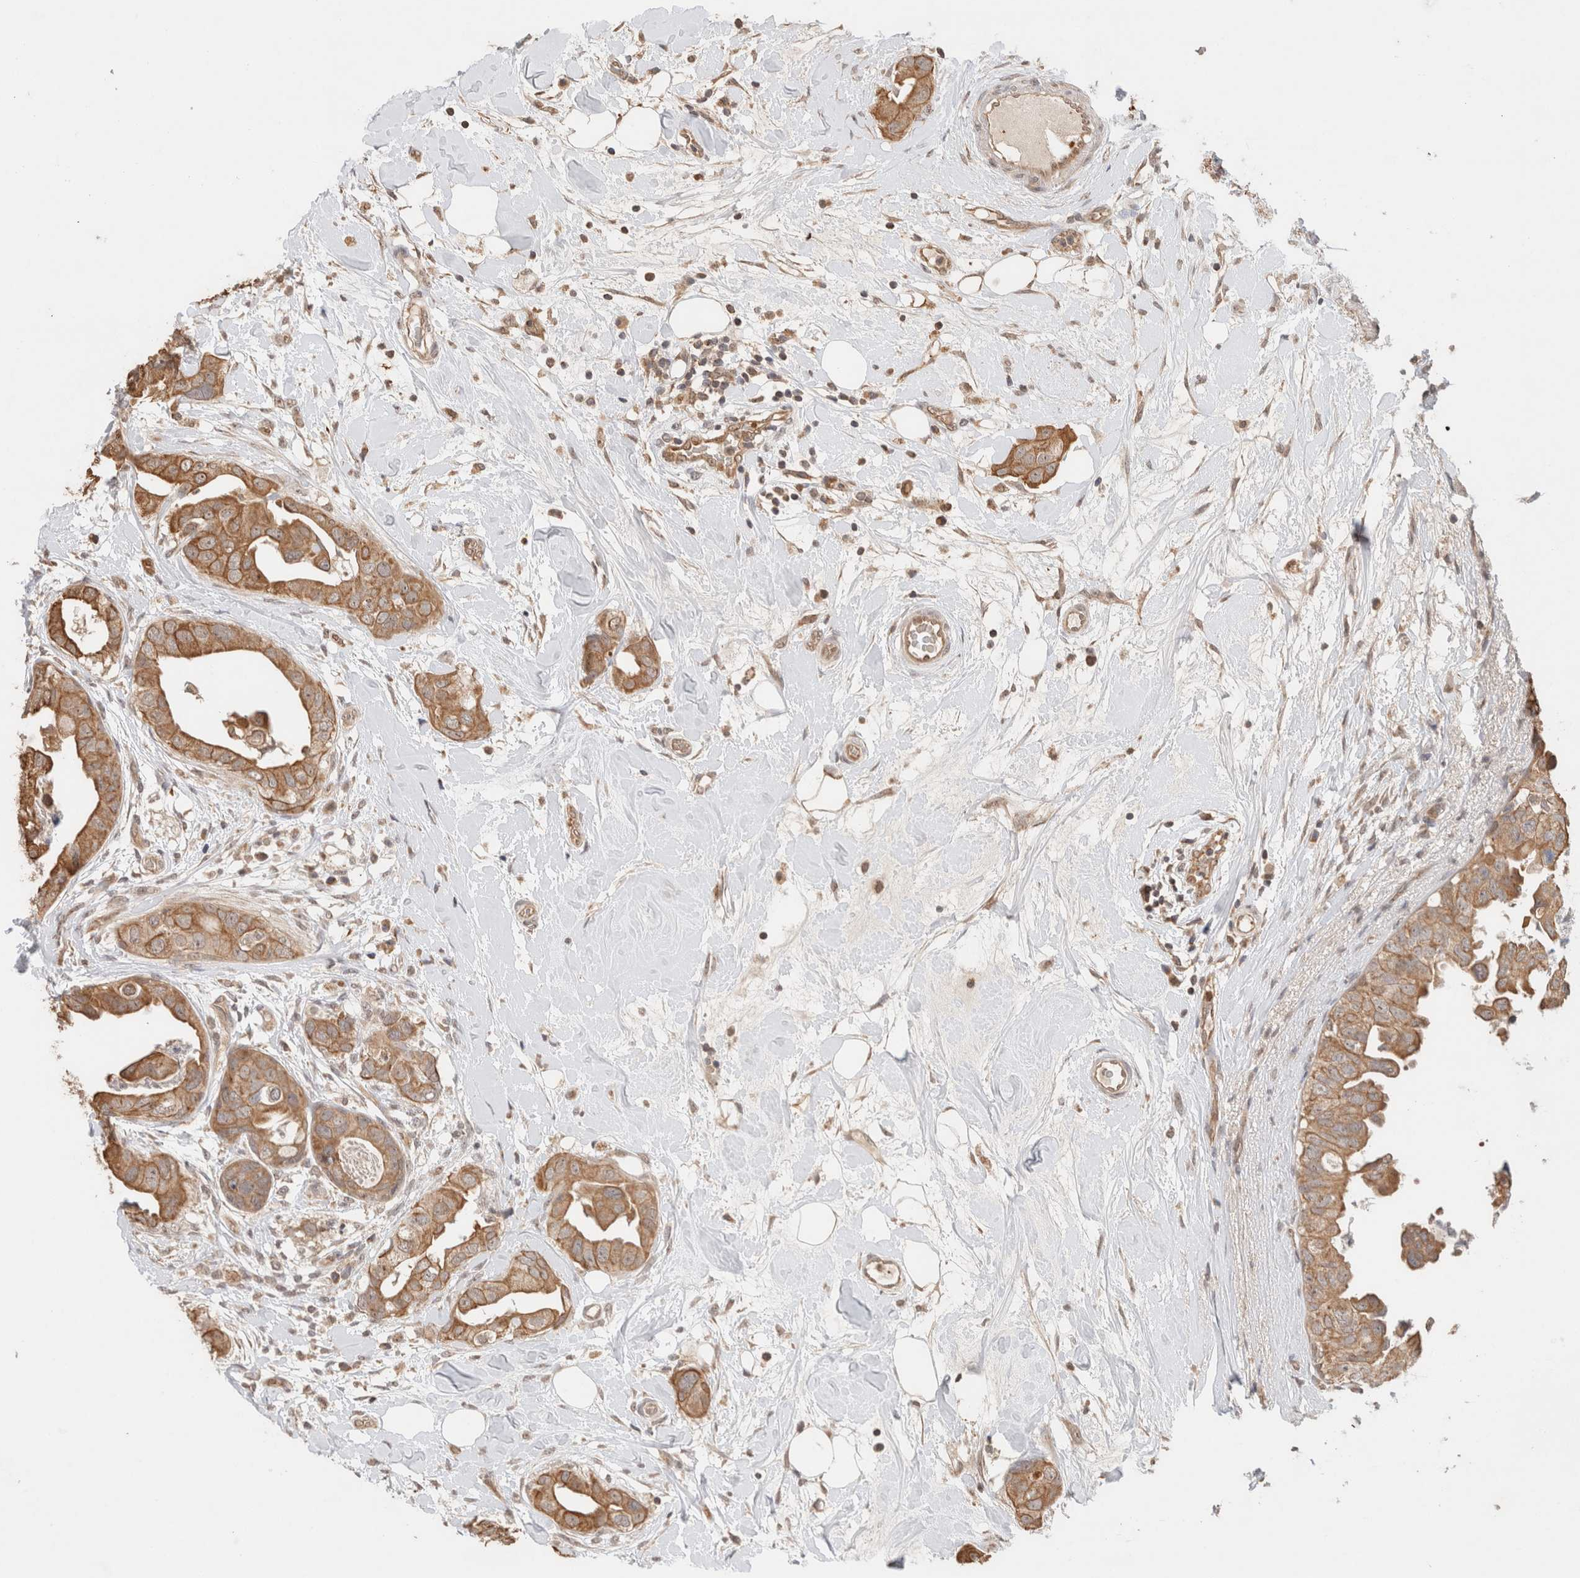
{"staining": {"intensity": "moderate", "quantity": ">75%", "location": "cytoplasmic/membranous"}, "tissue": "breast cancer", "cell_type": "Tumor cells", "image_type": "cancer", "snomed": [{"axis": "morphology", "description": "Duct carcinoma"}, {"axis": "topography", "description": "Breast"}], "caption": "Invasive ductal carcinoma (breast) stained with DAB immunohistochemistry (IHC) shows medium levels of moderate cytoplasmic/membranous expression in approximately >75% of tumor cells.", "gene": "CA13", "patient": {"sex": "female", "age": 40}}